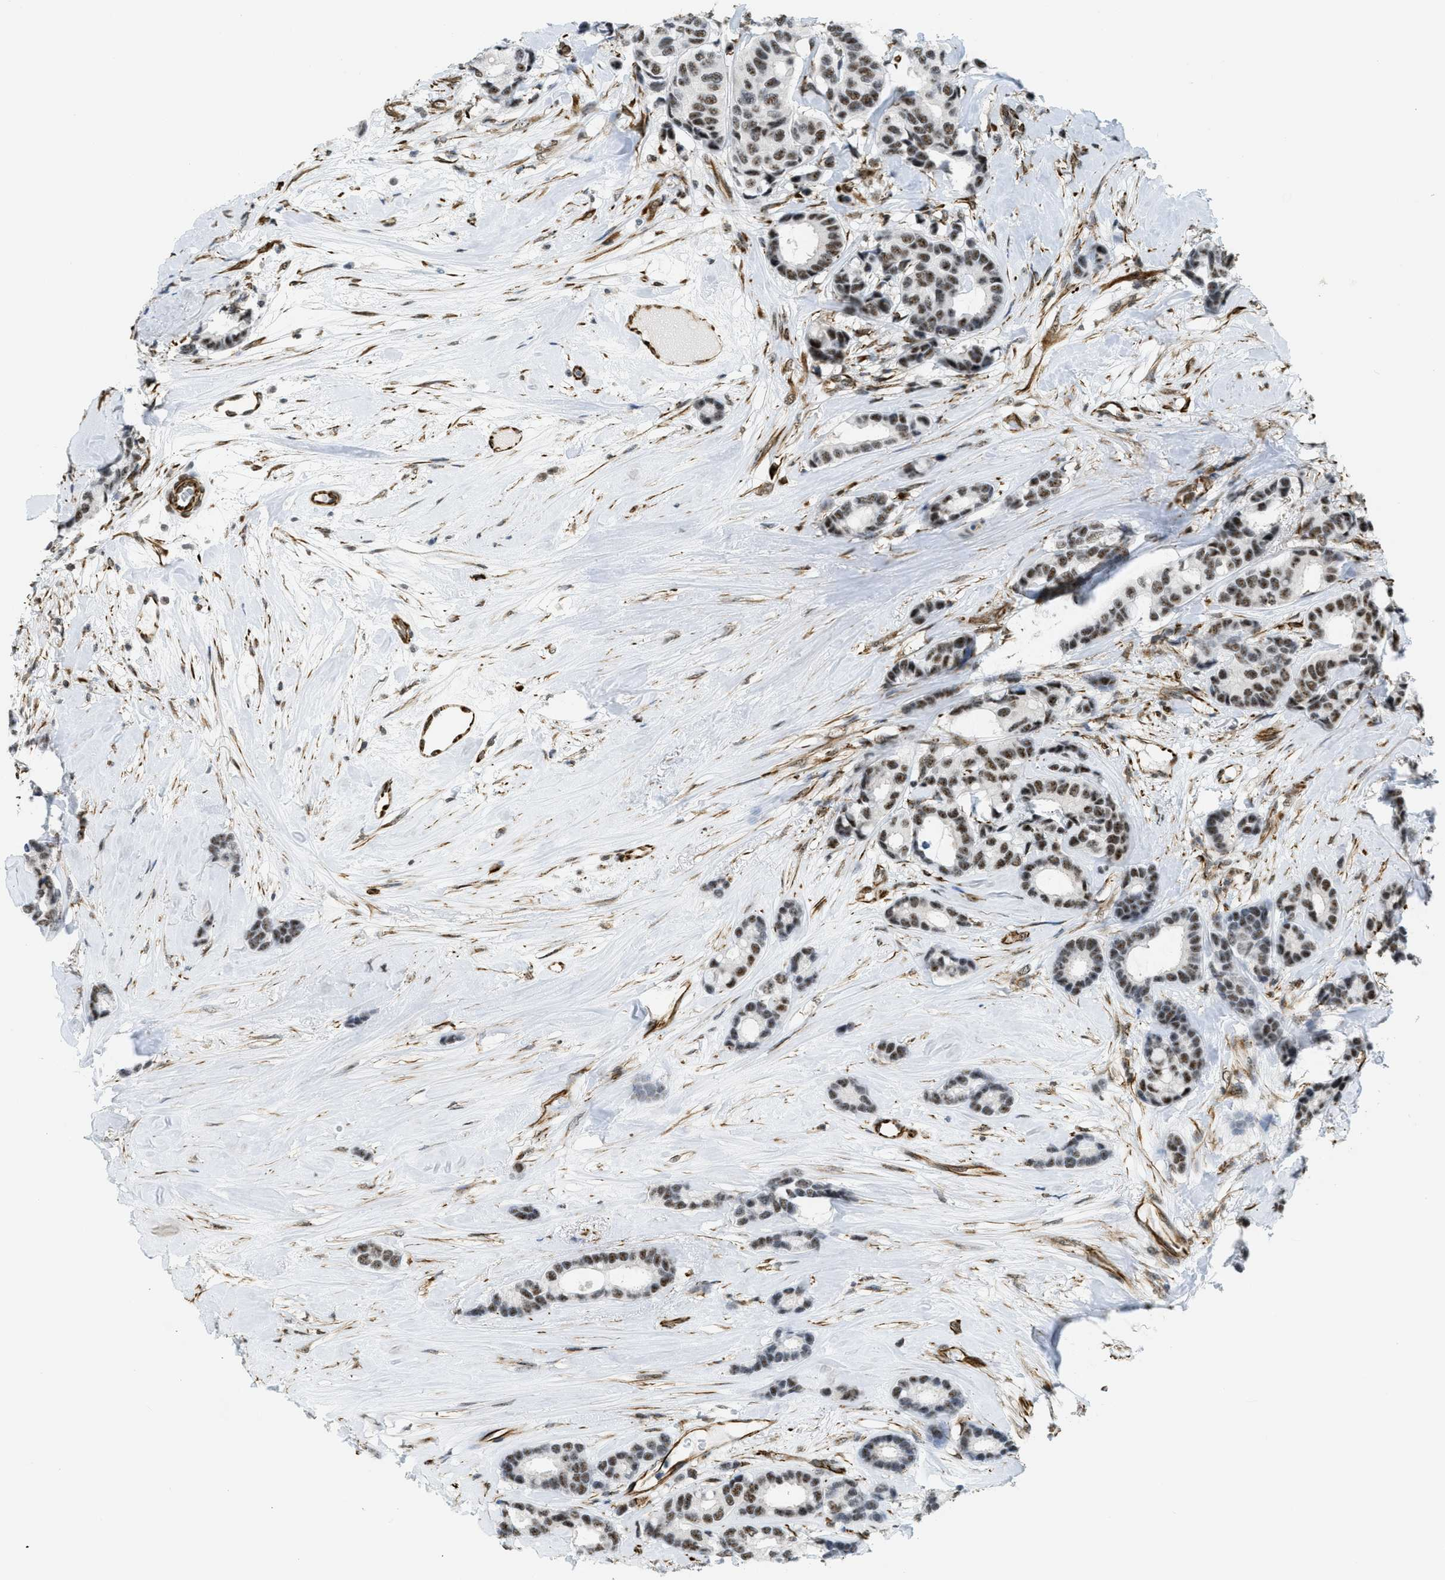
{"staining": {"intensity": "moderate", "quantity": ">75%", "location": "nuclear"}, "tissue": "breast cancer", "cell_type": "Tumor cells", "image_type": "cancer", "snomed": [{"axis": "morphology", "description": "Duct carcinoma"}, {"axis": "topography", "description": "Breast"}], "caption": "A micrograph showing moderate nuclear staining in approximately >75% of tumor cells in intraductal carcinoma (breast), as visualized by brown immunohistochemical staining.", "gene": "LRRC8B", "patient": {"sex": "female", "age": 87}}